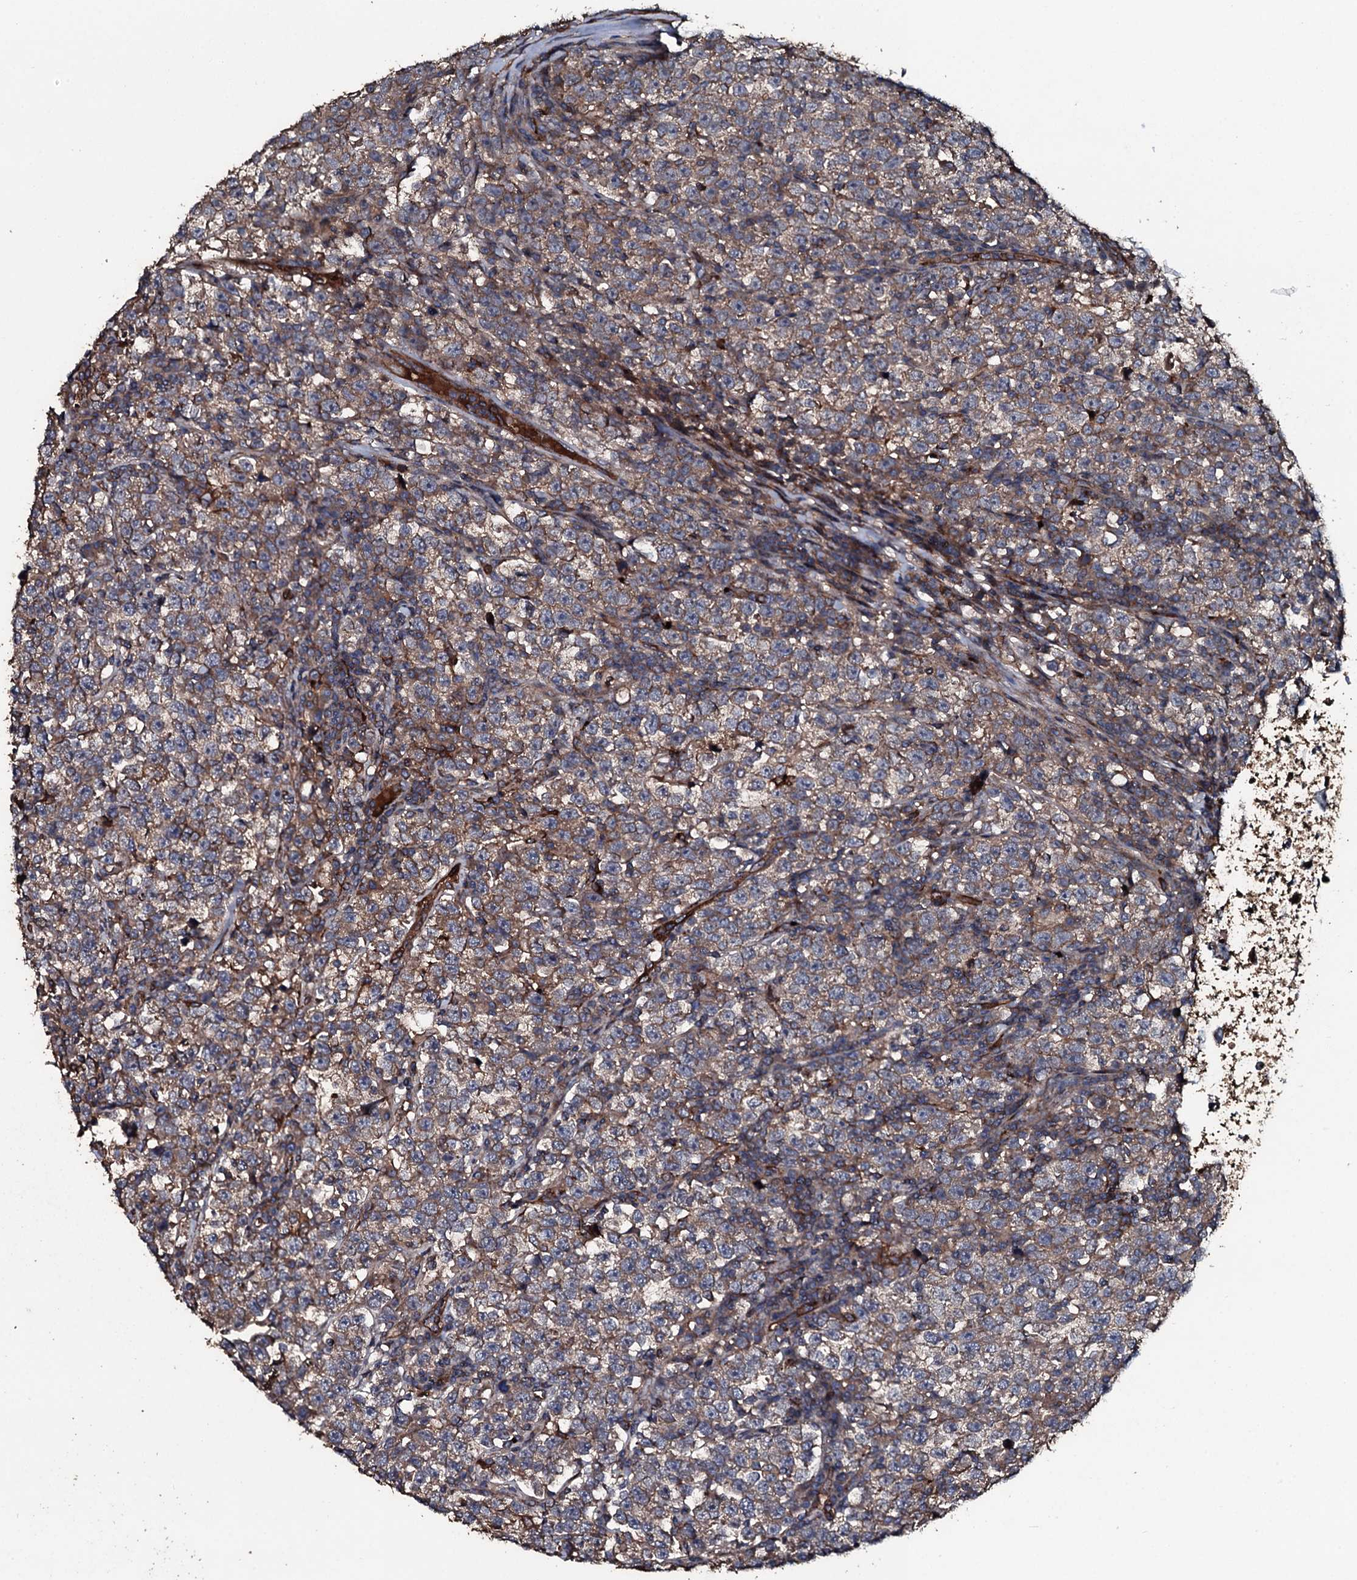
{"staining": {"intensity": "moderate", "quantity": ">75%", "location": "cytoplasmic/membranous"}, "tissue": "testis cancer", "cell_type": "Tumor cells", "image_type": "cancer", "snomed": [{"axis": "morphology", "description": "Normal tissue, NOS"}, {"axis": "morphology", "description": "Seminoma, NOS"}, {"axis": "topography", "description": "Testis"}], "caption": "IHC of testis cancer (seminoma) exhibits medium levels of moderate cytoplasmic/membranous positivity in about >75% of tumor cells. (DAB IHC with brightfield microscopy, high magnification).", "gene": "ZSWIM8", "patient": {"sex": "male", "age": 43}}